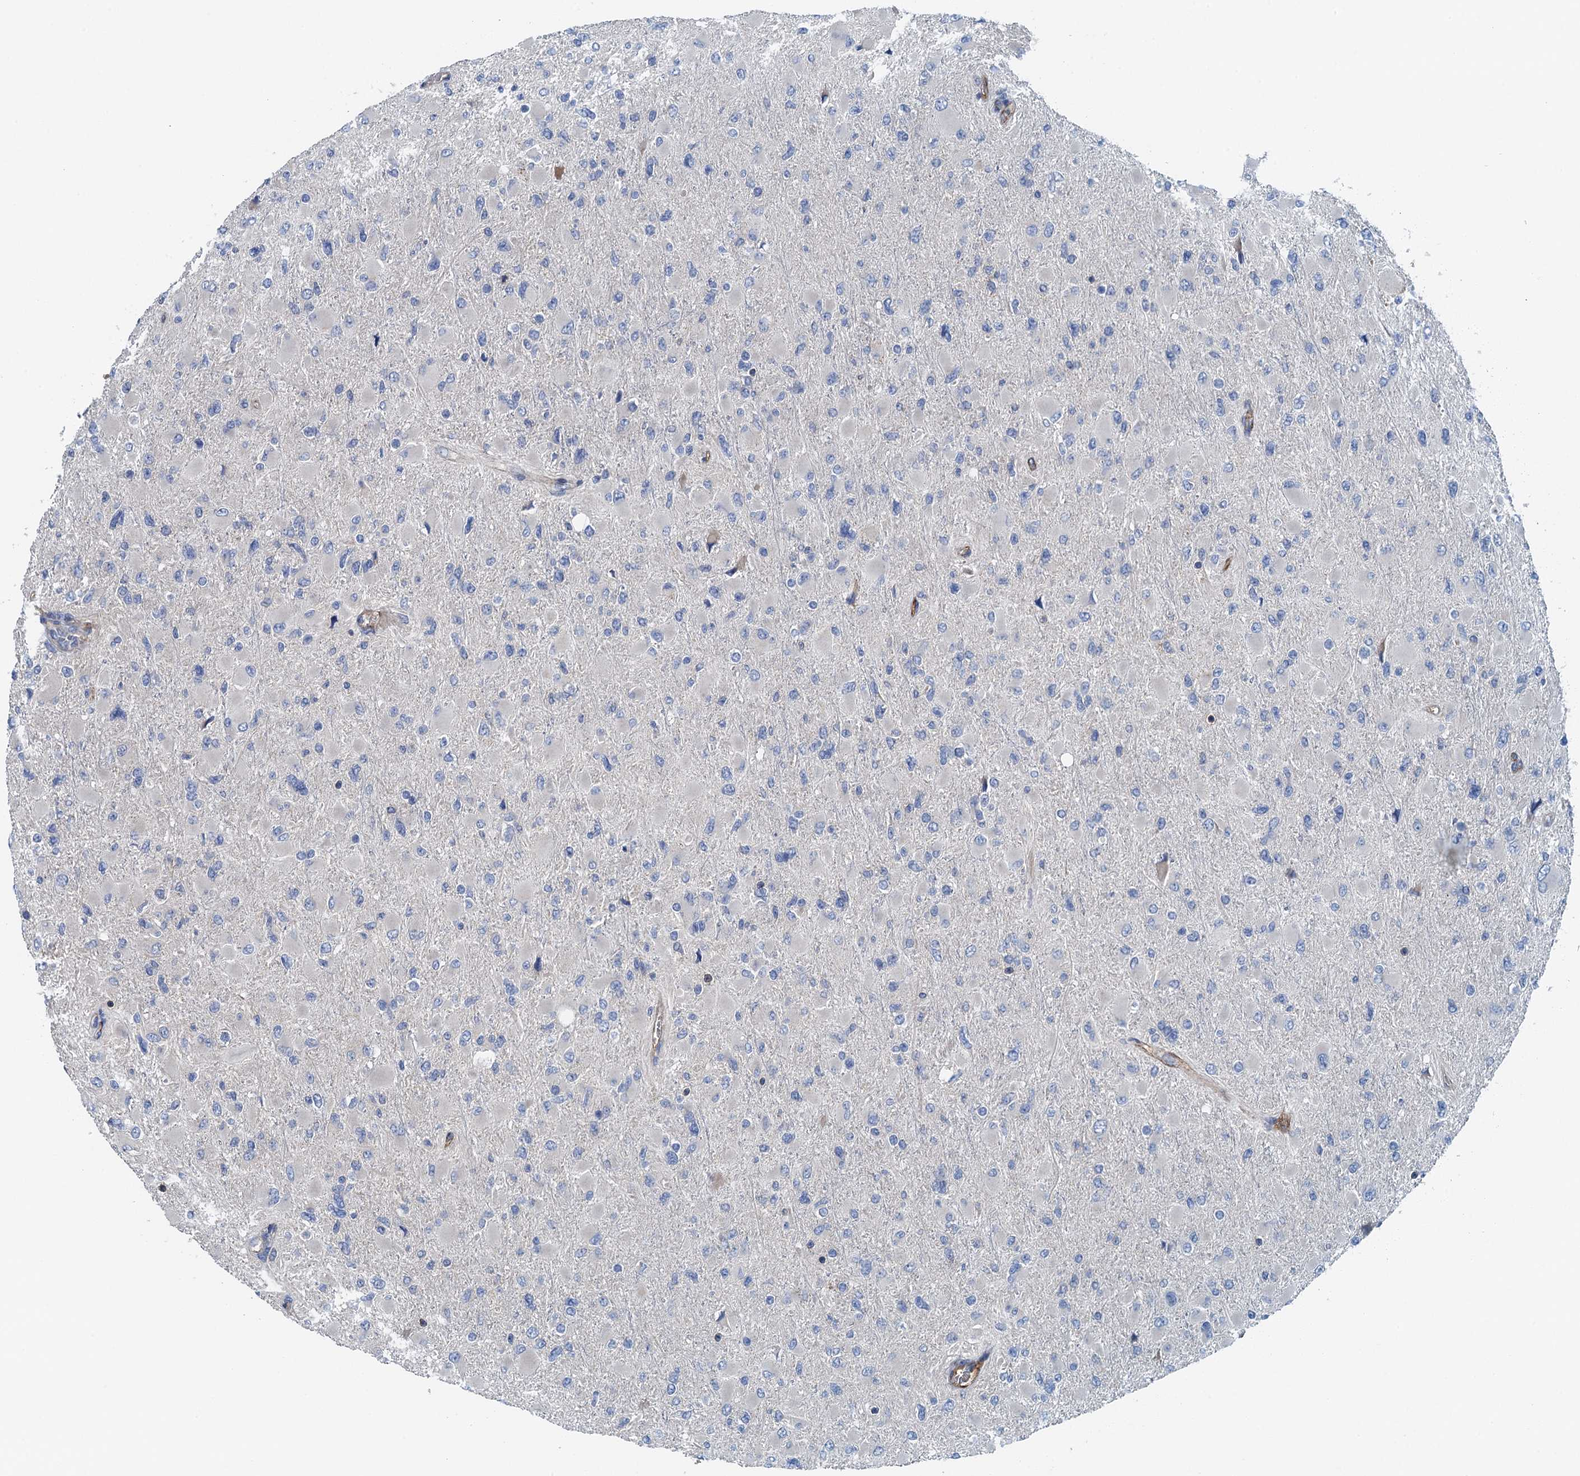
{"staining": {"intensity": "negative", "quantity": "none", "location": "none"}, "tissue": "glioma", "cell_type": "Tumor cells", "image_type": "cancer", "snomed": [{"axis": "morphology", "description": "Glioma, malignant, High grade"}, {"axis": "topography", "description": "Cerebral cortex"}], "caption": "A high-resolution image shows immunohistochemistry (IHC) staining of glioma, which shows no significant positivity in tumor cells.", "gene": "PPP1R14D", "patient": {"sex": "female", "age": 36}}